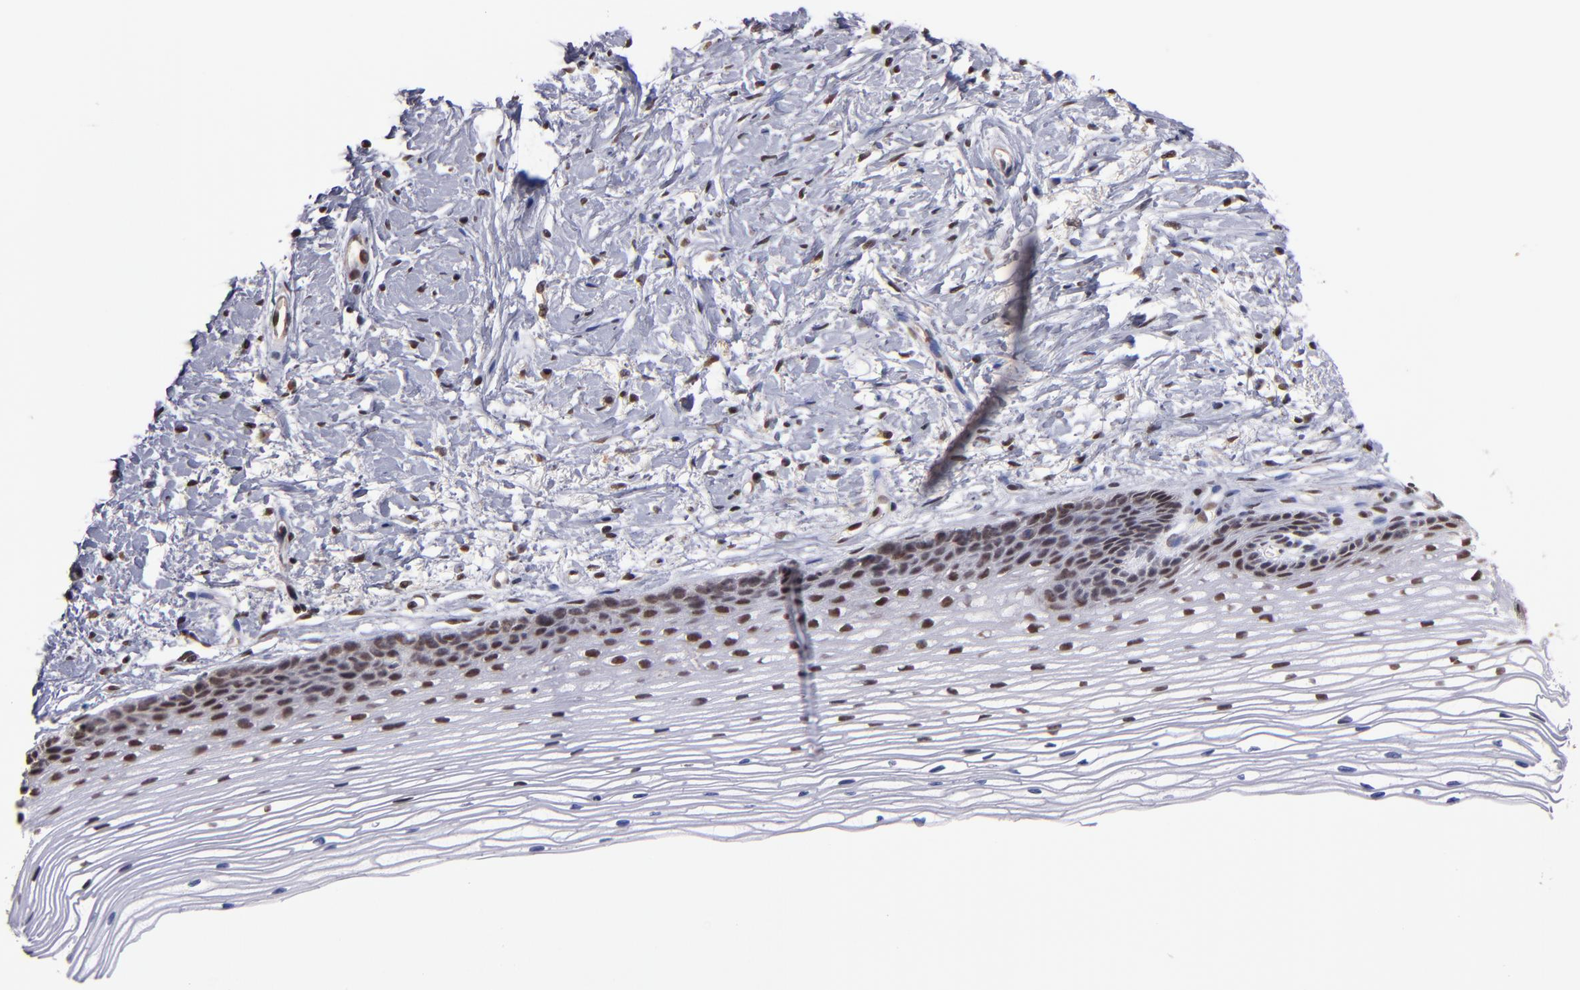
{"staining": {"intensity": "moderate", "quantity": ">75%", "location": "nuclear"}, "tissue": "cervix", "cell_type": "Glandular cells", "image_type": "normal", "snomed": [{"axis": "morphology", "description": "Normal tissue, NOS"}, {"axis": "topography", "description": "Cervix"}], "caption": "Cervix stained with a brown dye demonstrates moderate nuclear positive positivity in approximately >75% of glandular cells.", "gene": "TERF2", "patient": {"sex": "female", "age": 77}}